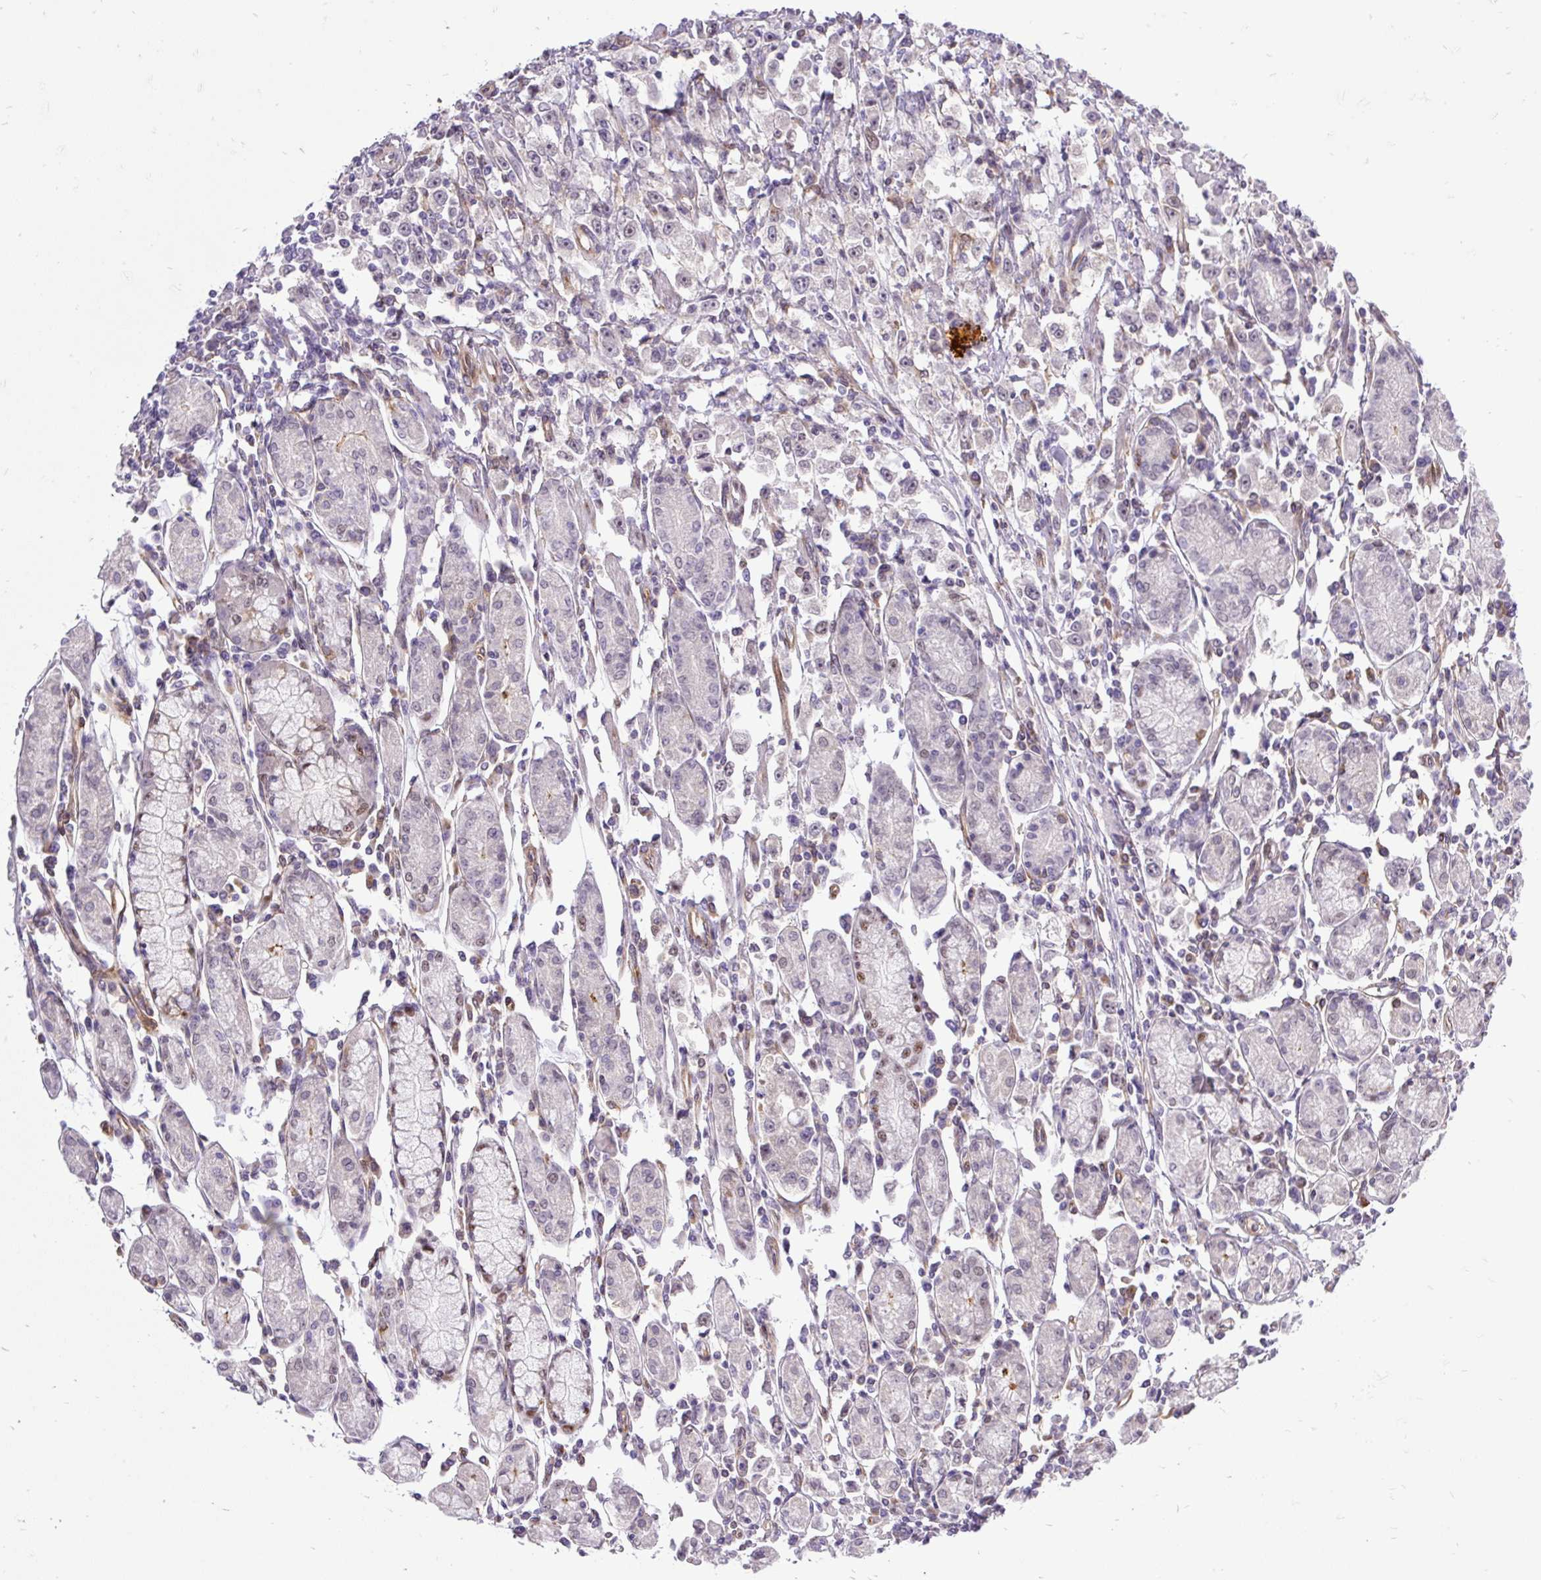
{"staining": {"intensity": "negative", "quantity": "none", "location": "none"}, "tissue": "stomach cancer", "cell_type": "Tumor cells", "image_type": "cancer", "snomed": [{"axis": "morphology", "description": "Adenocarcinoma, NOS"}, {"axis": "topography", "description": "Stomach"}], "caption": "Immunohistochemistry (IHC) histopathology image of neoplastic tissue: human adenocarcinoma (stomach) stained with DAB reveals no significant protein staining in tumor cells.", "gene": "TRIM17", "patient": {"sex": "female", "age": 59}}